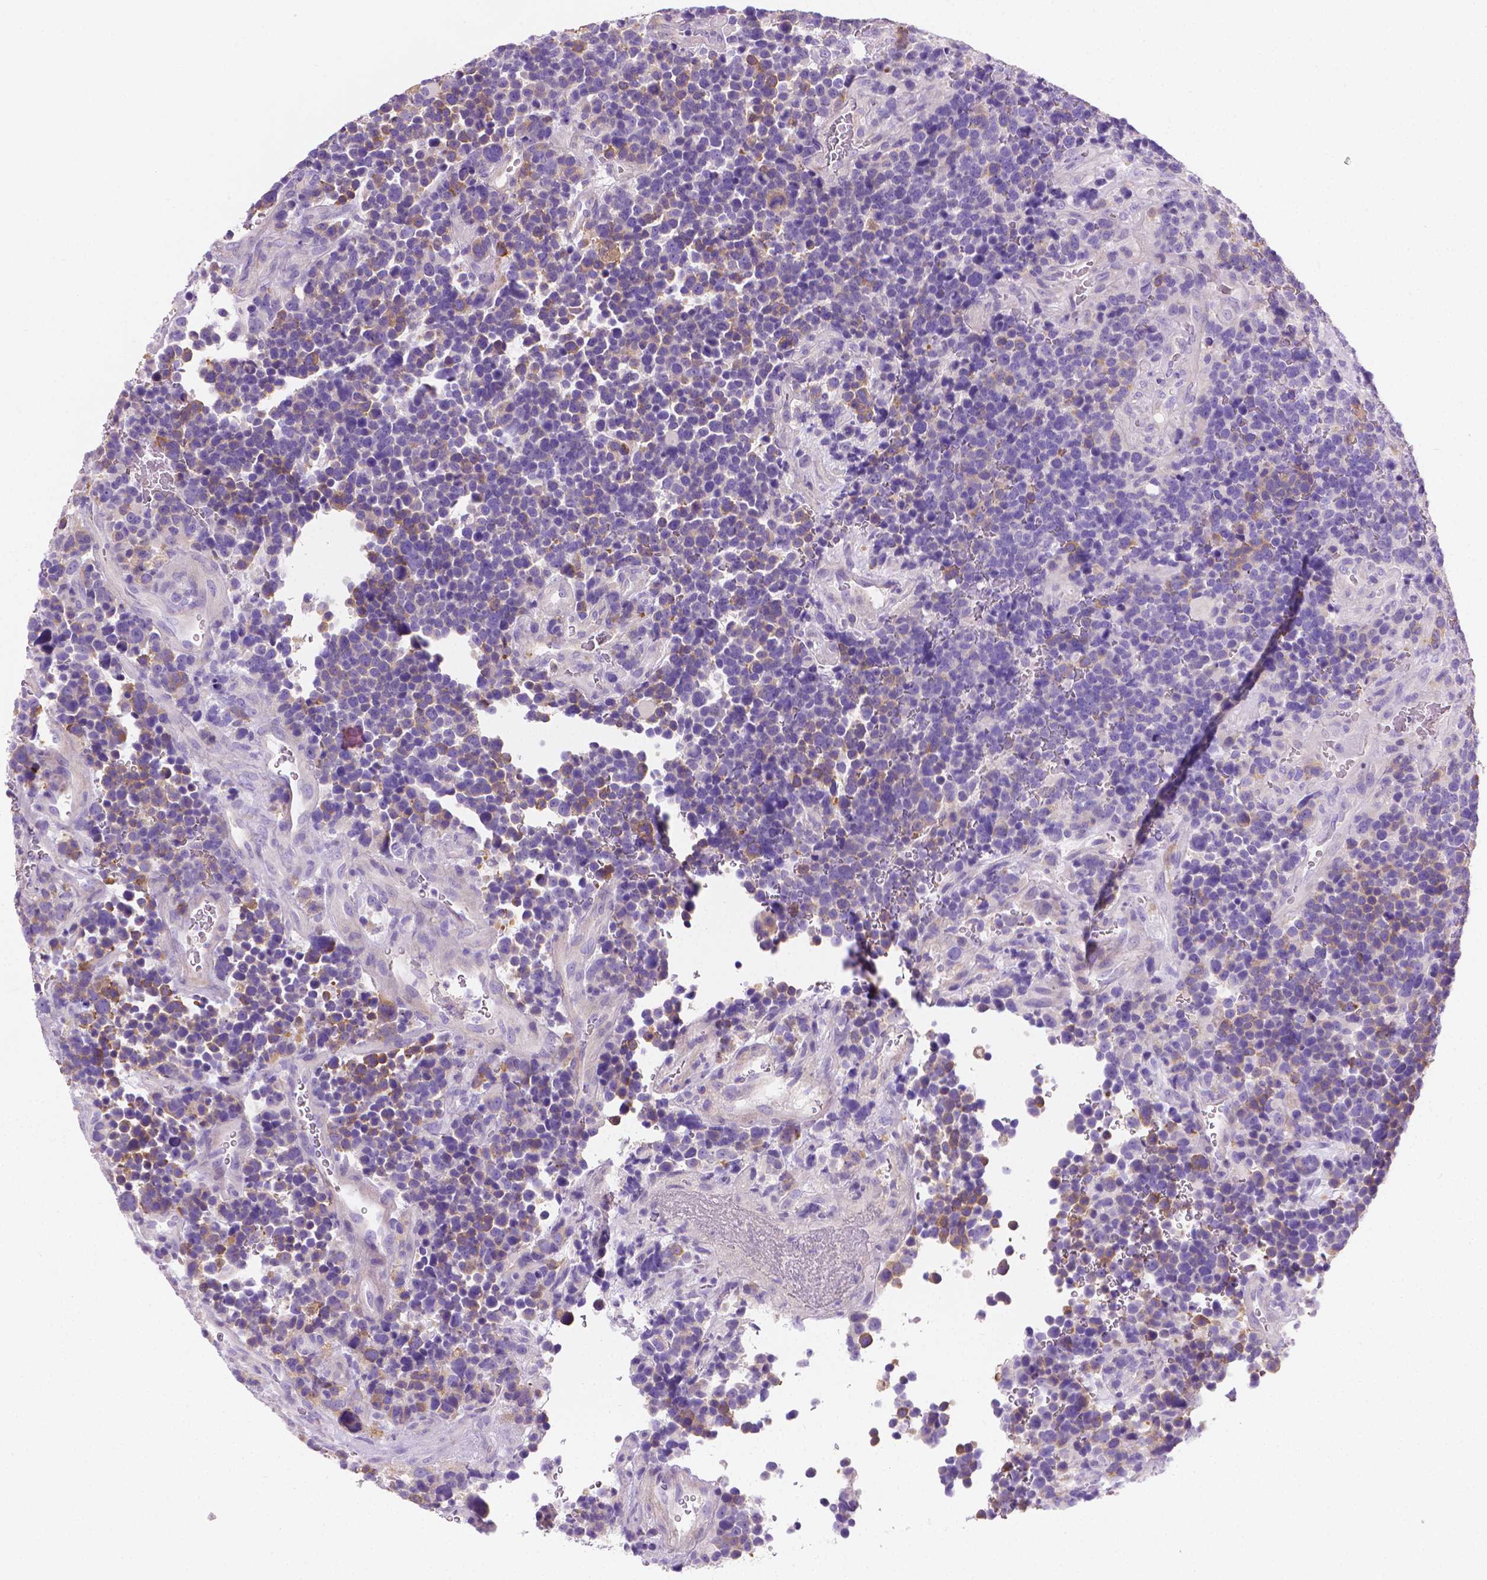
{"staining": {"intensity": "weak", "quantity": "<25%", "location": "cytoplasmic/membranous"}, "tissue": "glioma", "cell_type": "Tumor cells", "image_type": "cancer", "snomed": [{"axis": "morphology", "description": "Glioma, malignant, High grade"}, {"axis": "topography", "description": "Brain"}], "caption": "There is no significant staining in tumor cells of glioma. The staining was performed using DAB (3,3'-diaminobenzidine) to visualize the protein expression in brown, while the nuclei were stained in blue with hematoxylin (Magnification: 20x).", "gene": "FASN", "patient": {"sex": "male", "age": 33}}